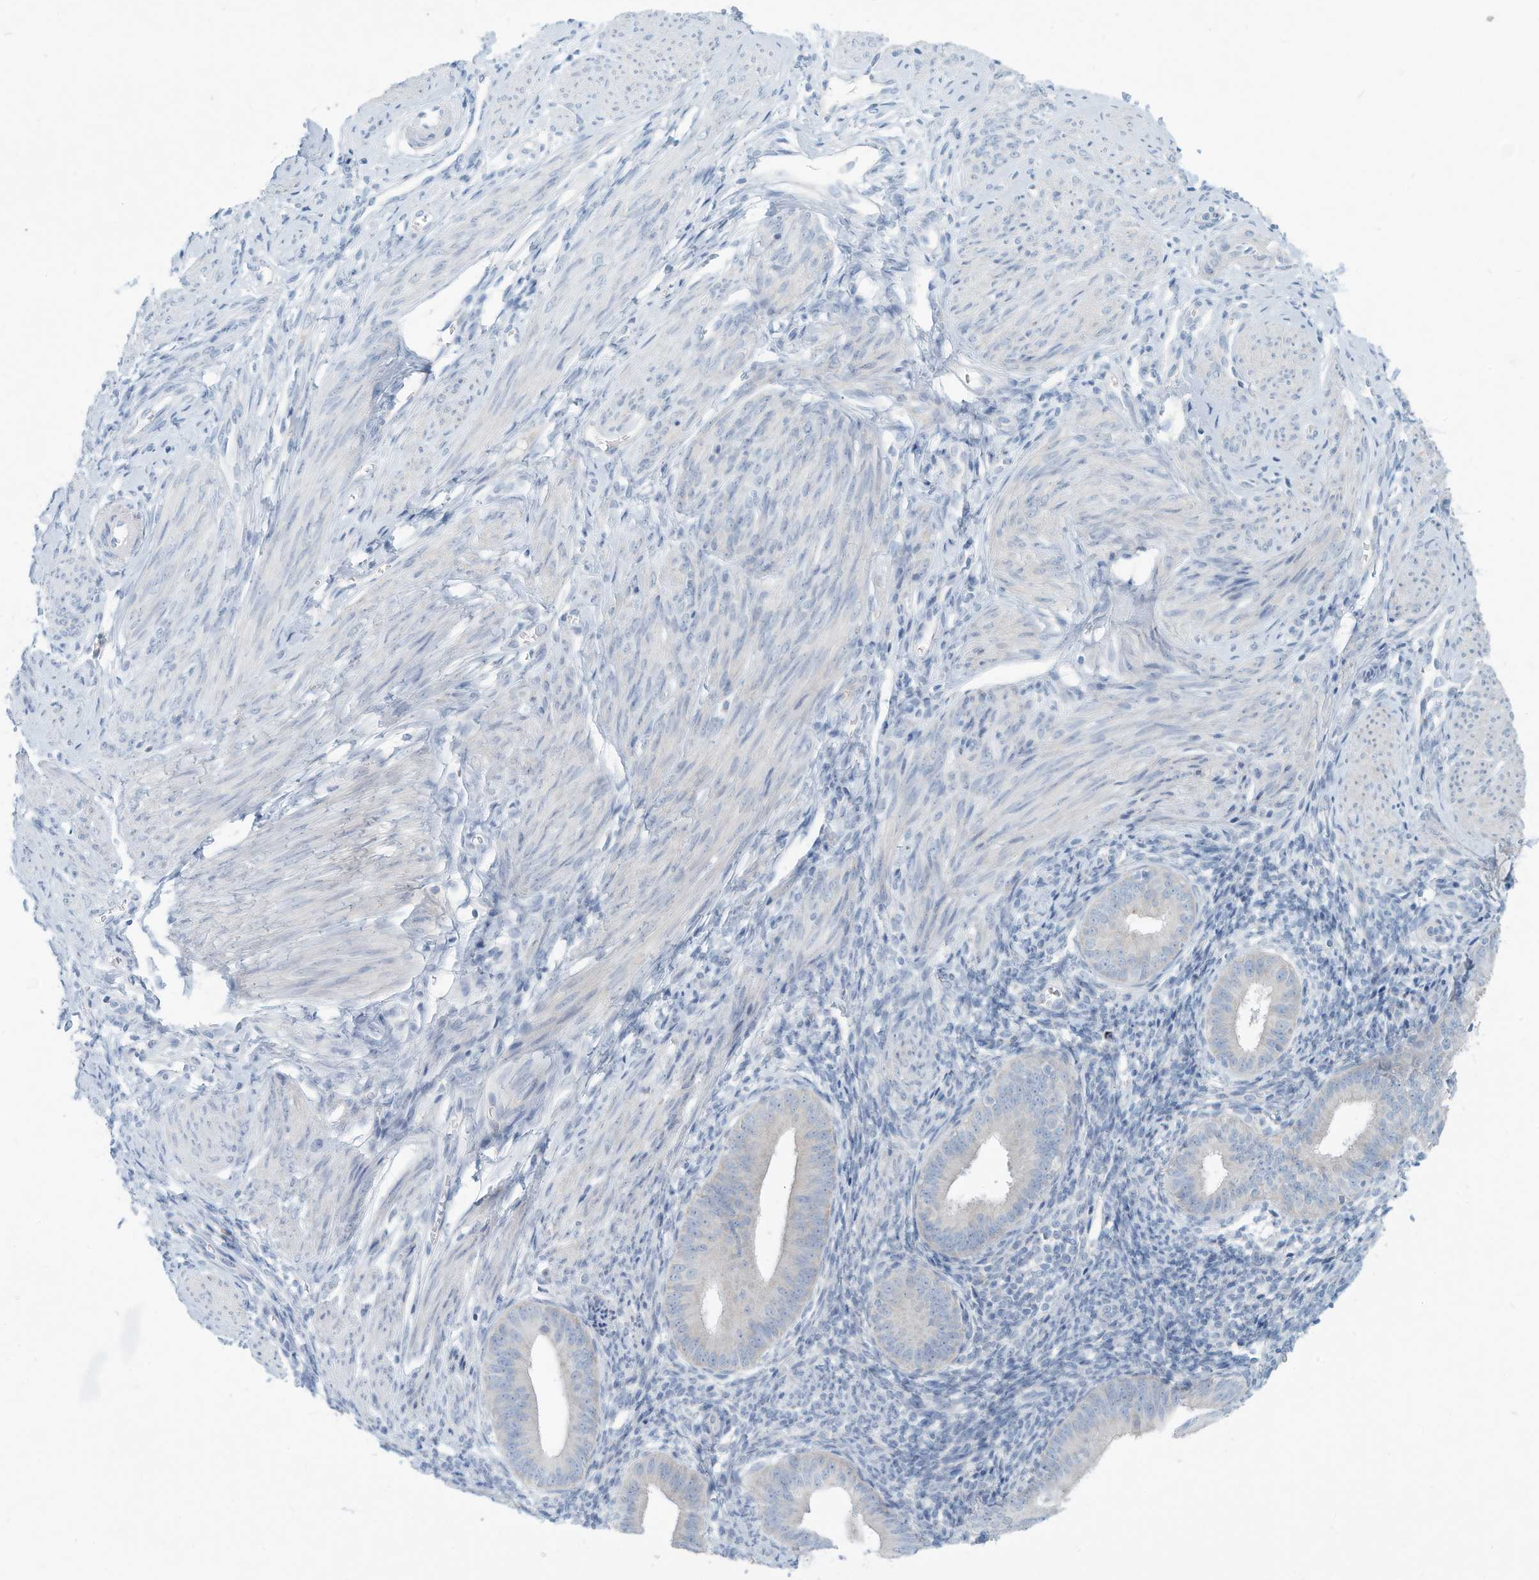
{"staining": {"intensity": "negative", "quantity": "none", "location": "none"}, "tissue": "endometrium", "cell_type": "Cells in endometrial stroma", "image_type": "normal", "snomed": [{"axis": "morphology", "description": "Normal tissue, NOS"}, {"axis": "topography", "description": "Uterus"}, {"axis": "topography", "description": "Endometrium"}], "caption": "Protein analysis of unremarkable endometrium shows no significant positivity in cells in endometrial stroma. Brightfield microscopy of immunohistochemistry (IHC) stained with DAB (brown) and hematoxylin (blue), captured at high magnification.", "gene": "ERI2", "patient": {"sex": "female", "age": 48}}